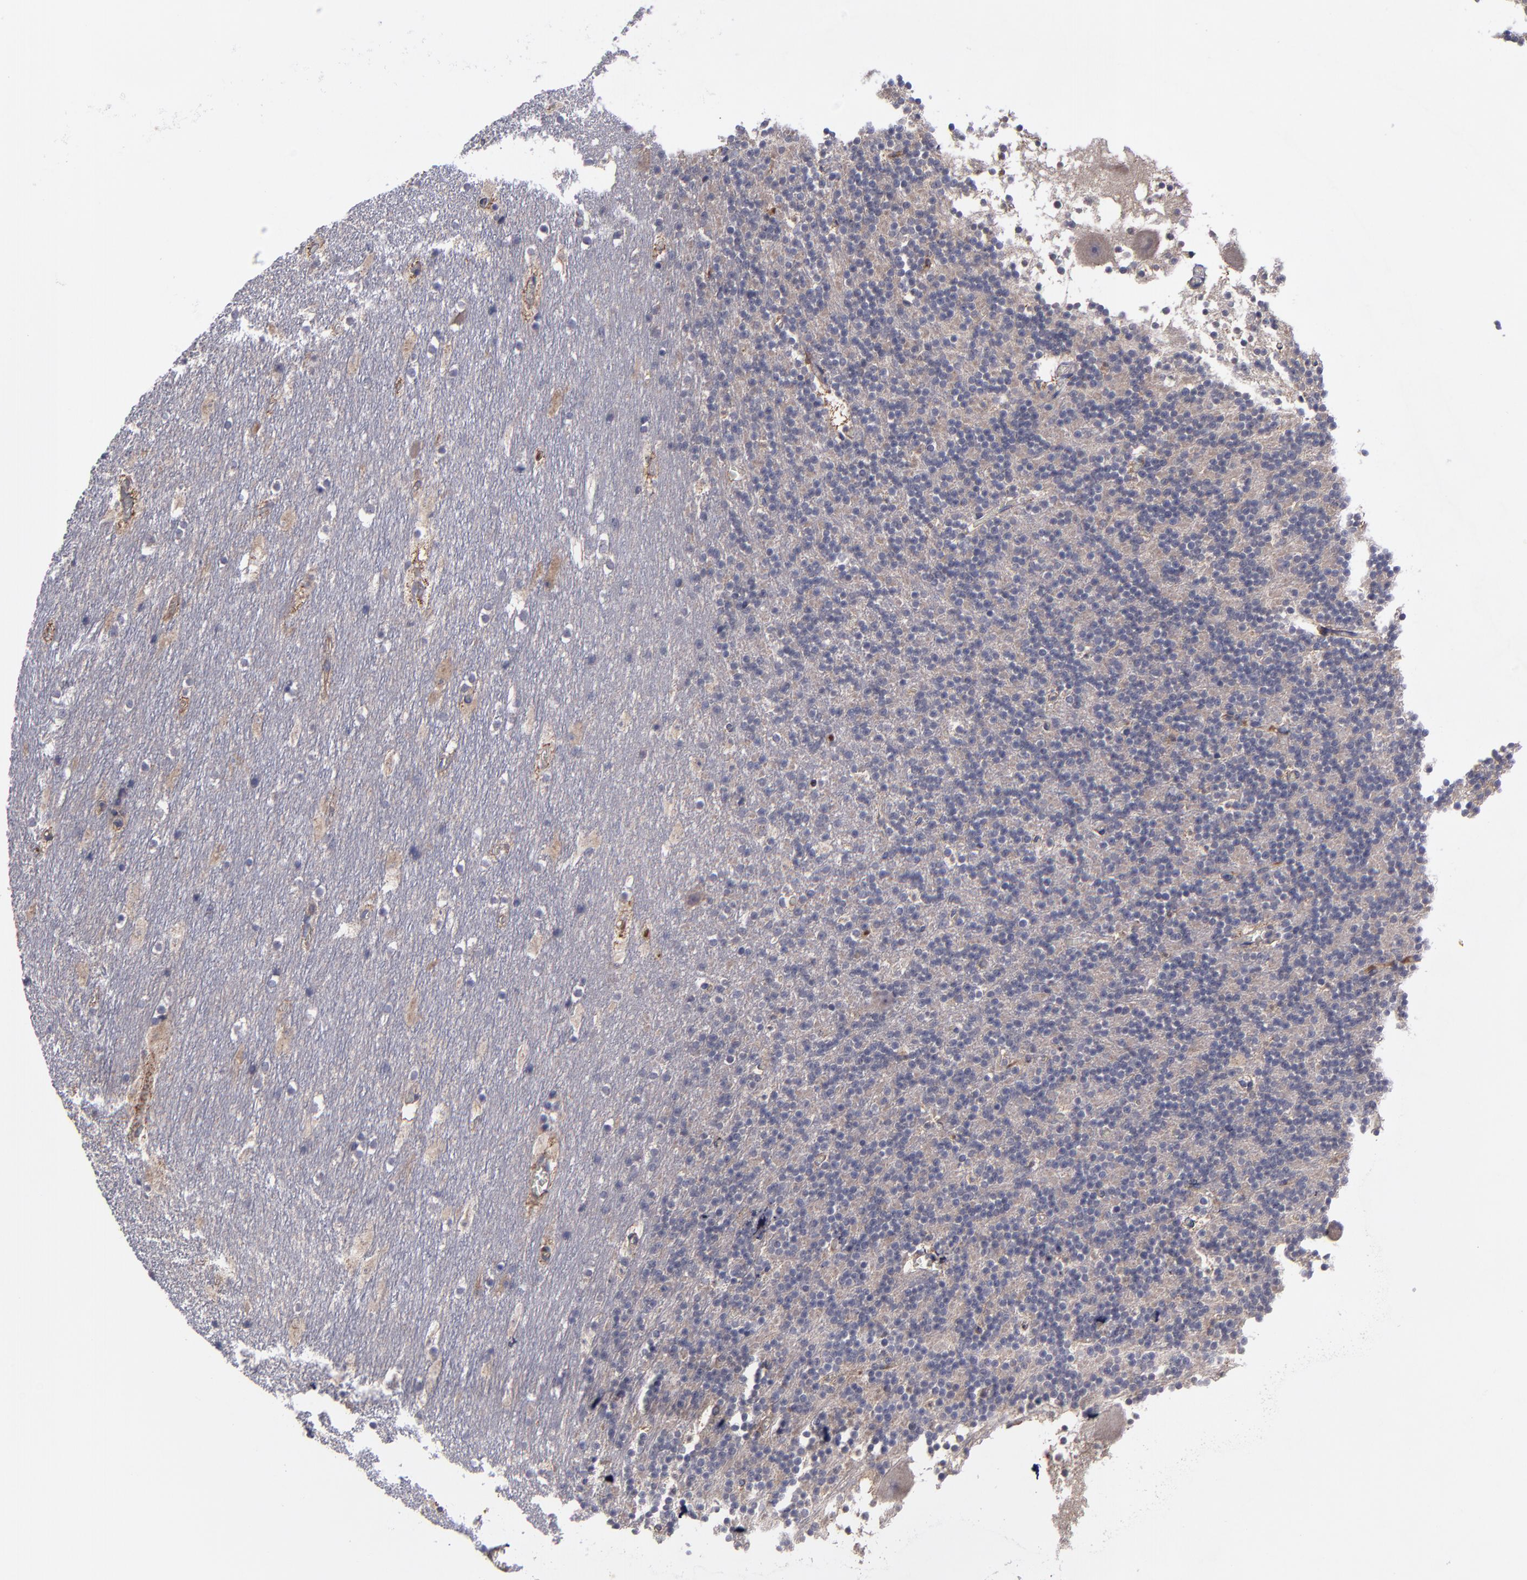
{"staining": {"intensity": "negative", "quantity": "none", "location": "none"}, "tissue": "cerebellum", "cell_type": "Cells in granular layer", "image_type": "normal", "snomed": [{"axis": "morphology", "description": "Normal tissue, NOS"}, {"axis": "topography", "description": "Cerebellum"}], "caption": "Photomicrograph shows no protein expression in cells in granular layer of benign cerebellum. Nuclei are stained in blue.", "gene": "MMP11", "patient": {"sex": "male", "age": 45}}